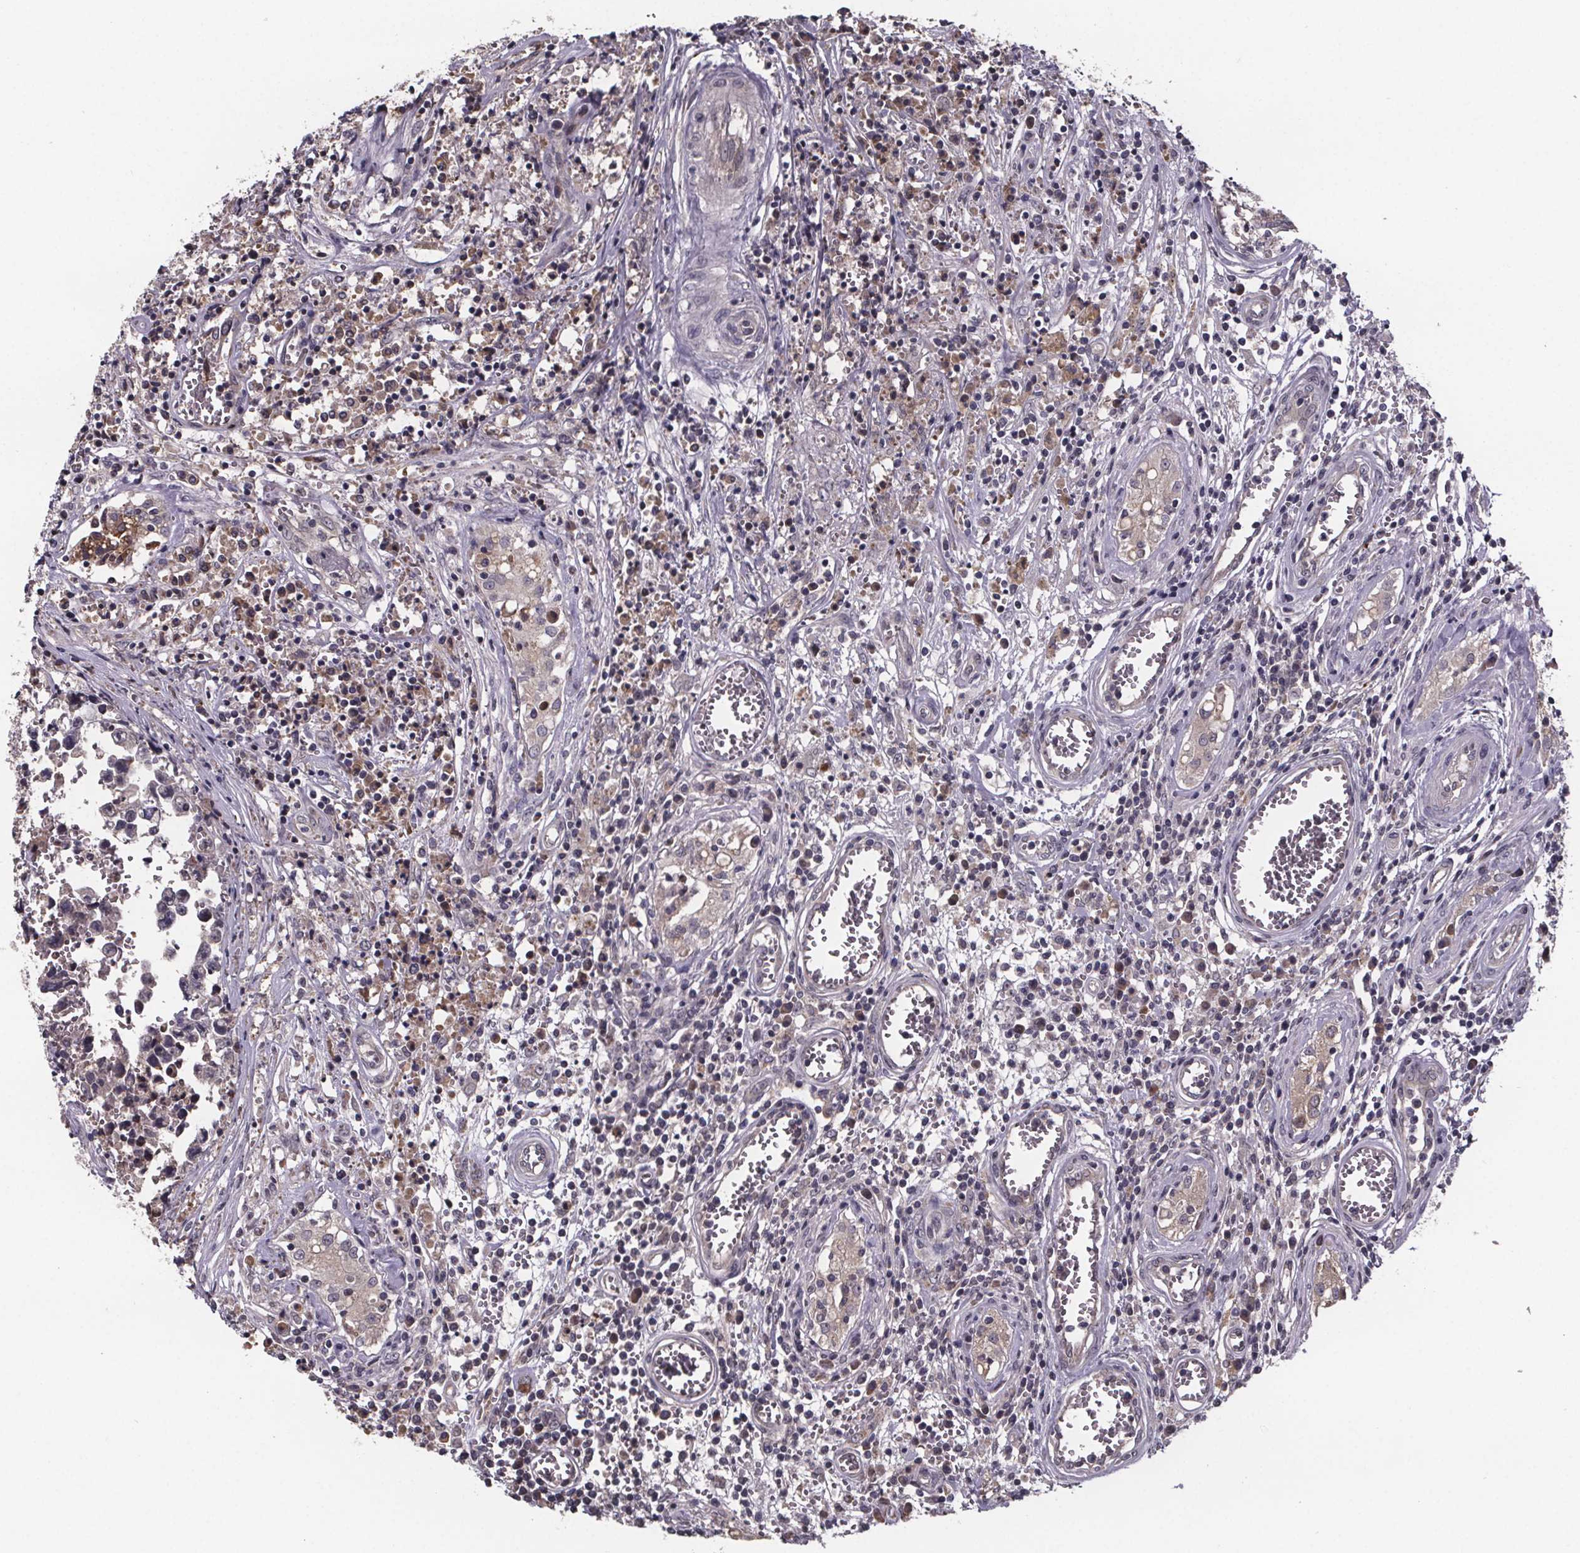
{"staining": {"intensity": "weak", "quantity": ">75%", "location": "cytoplasmic/membranous"}, "tissue": "testis cancer", "cell_type": "Tumor cells", "image_type": "cancer", "snomed": [{"axis": "morphology", "description": "Carcinoma, Embryonal, NOS"}, {"axis": "topography", "description": "Testis"}], "caption": "Protein analysis of testis embryonal carcinoma tissue exhibits weak cytoplasmic/membranous expression in about >75% of tumor cells.", "gene": "SAT1", "patient": {"sex": "male", "age": 36}}